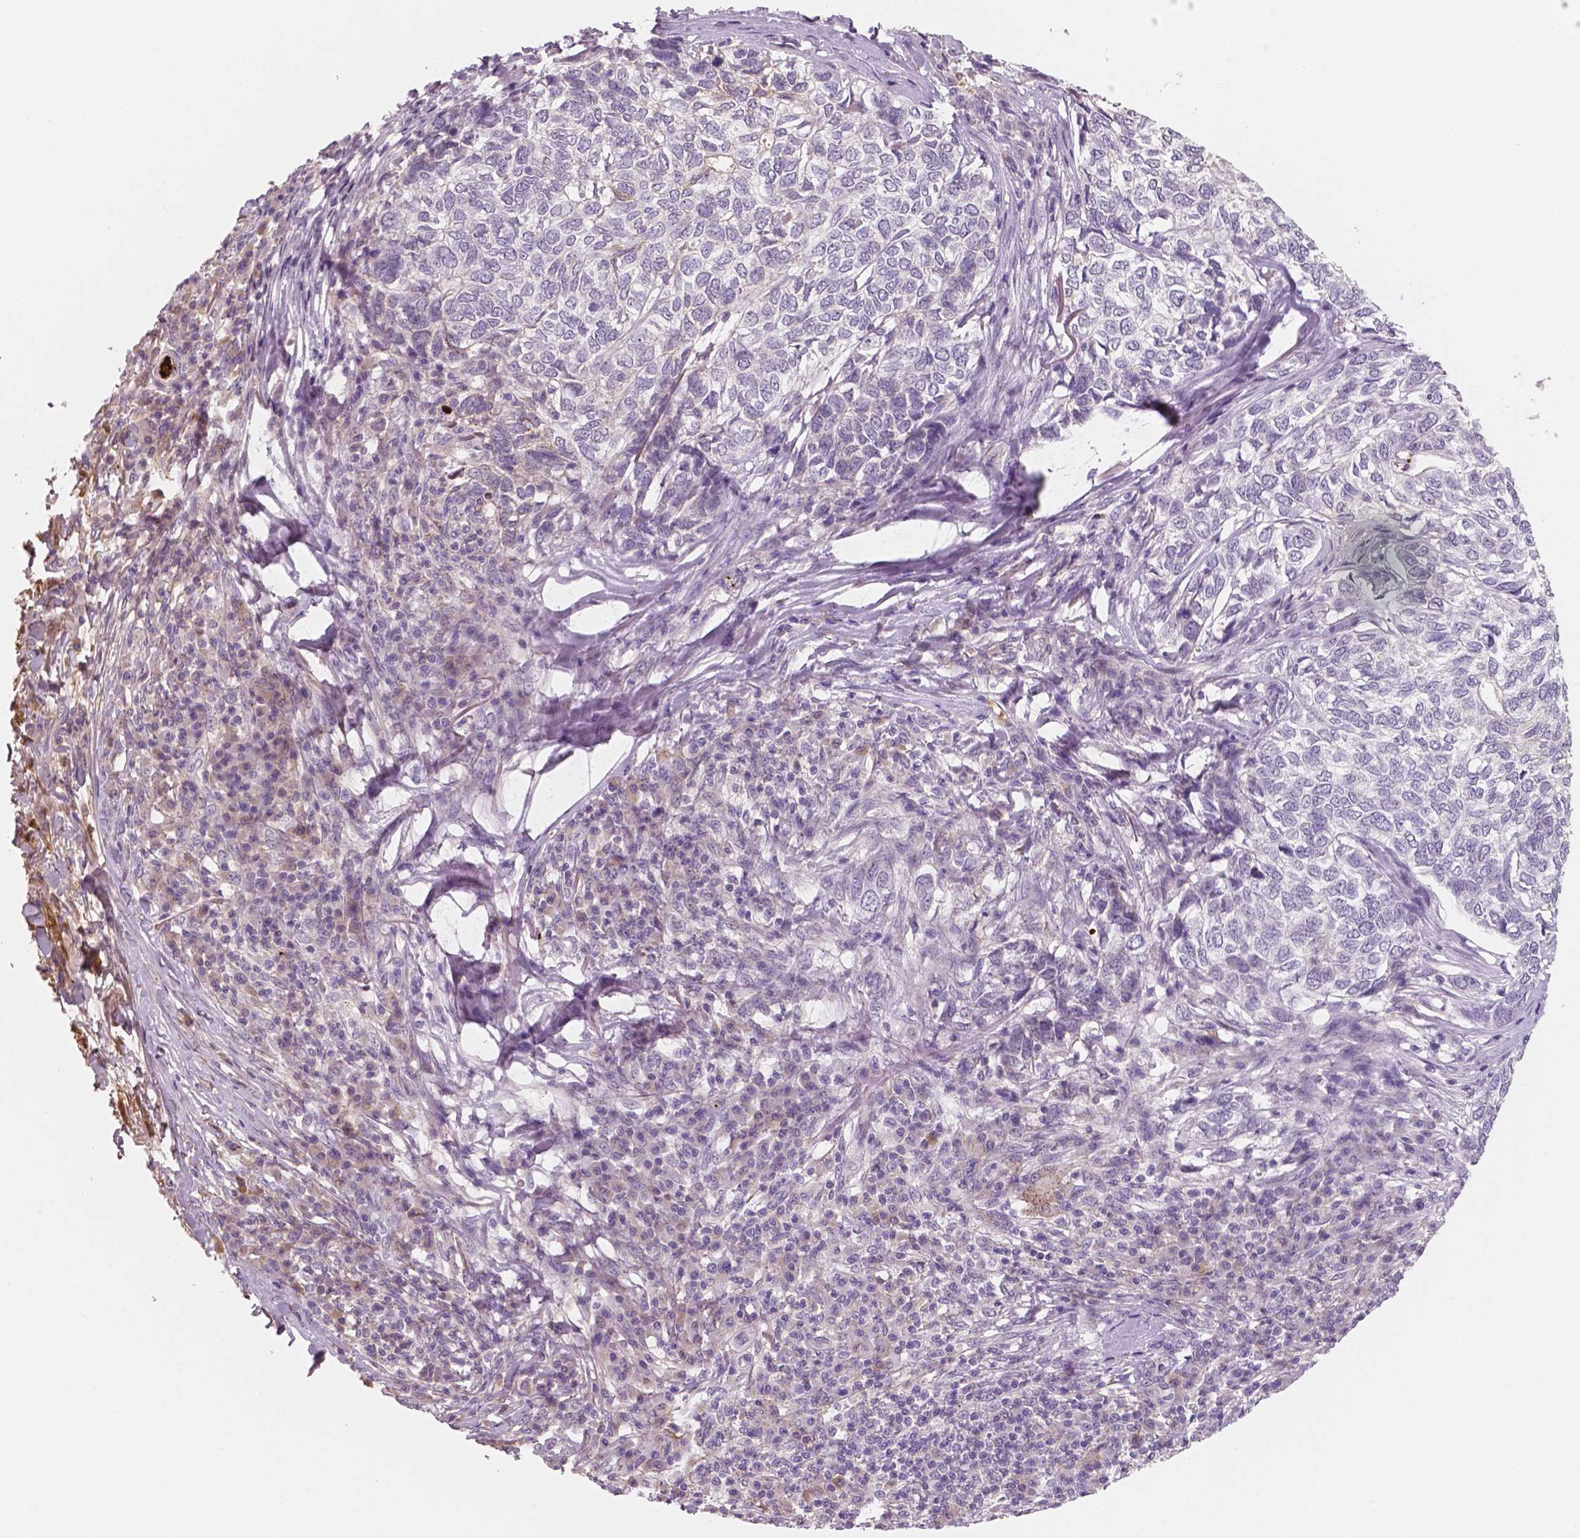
{"staining": {"intensity": "negative", "quantity": "none", "location": "none"}, "tissue": "skin cancer", "cell_type": "Tumor cells", "image_type": "cancer", "snomed": [{"axis": "morphology", "description": "Basal cell carcinoma"}, {"axis": "topography", "description": "Skin"}], "caption": "Tumor cells are negative for brown protein staining in basal cell carcinoma (skin). (Brightfield microscopy of DAB IHC at high magnification).", "gene": "APOA4", "patient": {"sex": "female", "age": 65}}